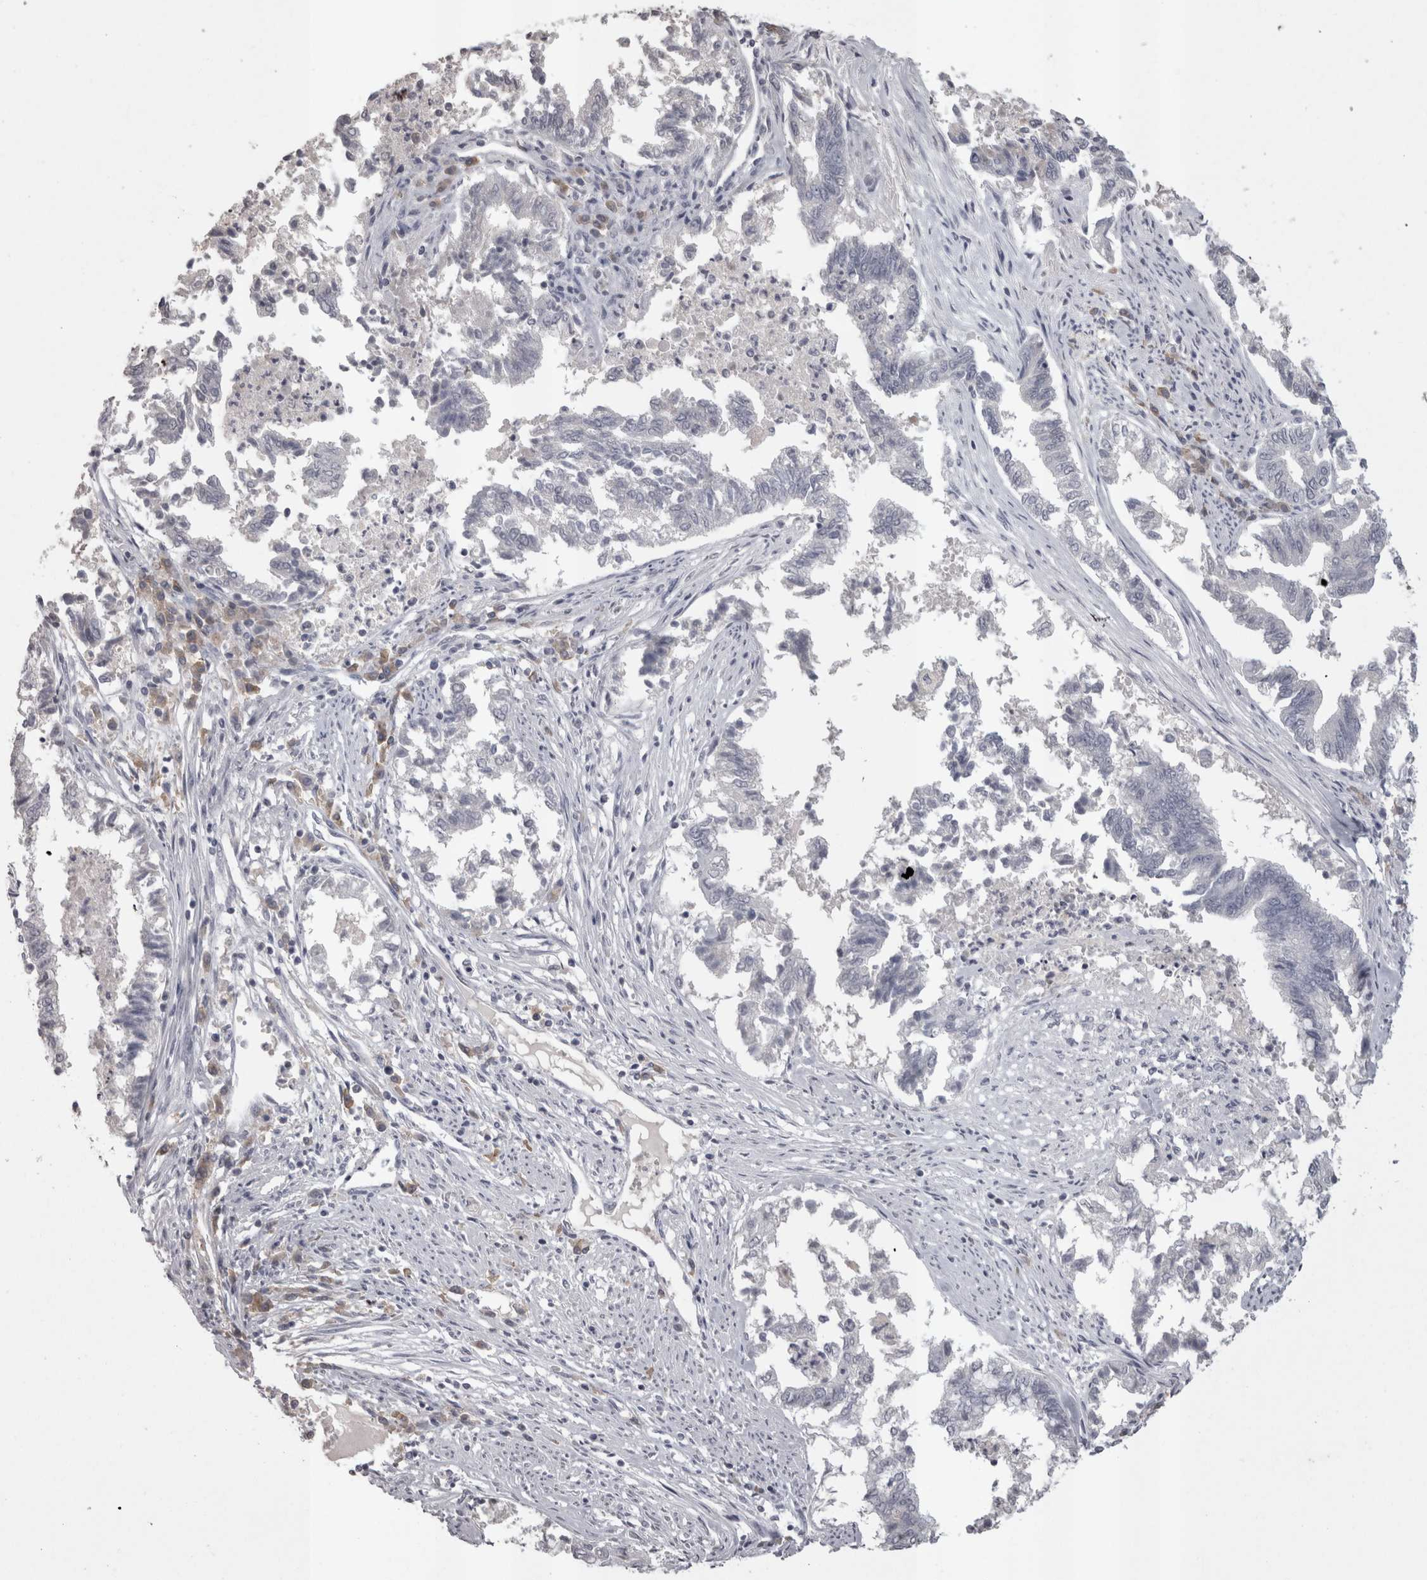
{"staining": {"intensity": "negative", "quantity": "none", "location": "none"}, "tissue": "endometrial cancer", "cell_type": "Tumor cells", "image_type": "cancer", "snomed": [{"axis": "morphology", "description": "Necrosis, NOS"}, {"axis": "morphology", "description": "Adenocarcinoma, NOS"}, {"axis": "topography", "description": "Endometrium"}], "caption": "Micrograph shows no protein positivity in tumor cells of endometrial adenocarcinoma tissue.", "gene": "LAX1", "patient": {"sex": "female", "age": 79}}